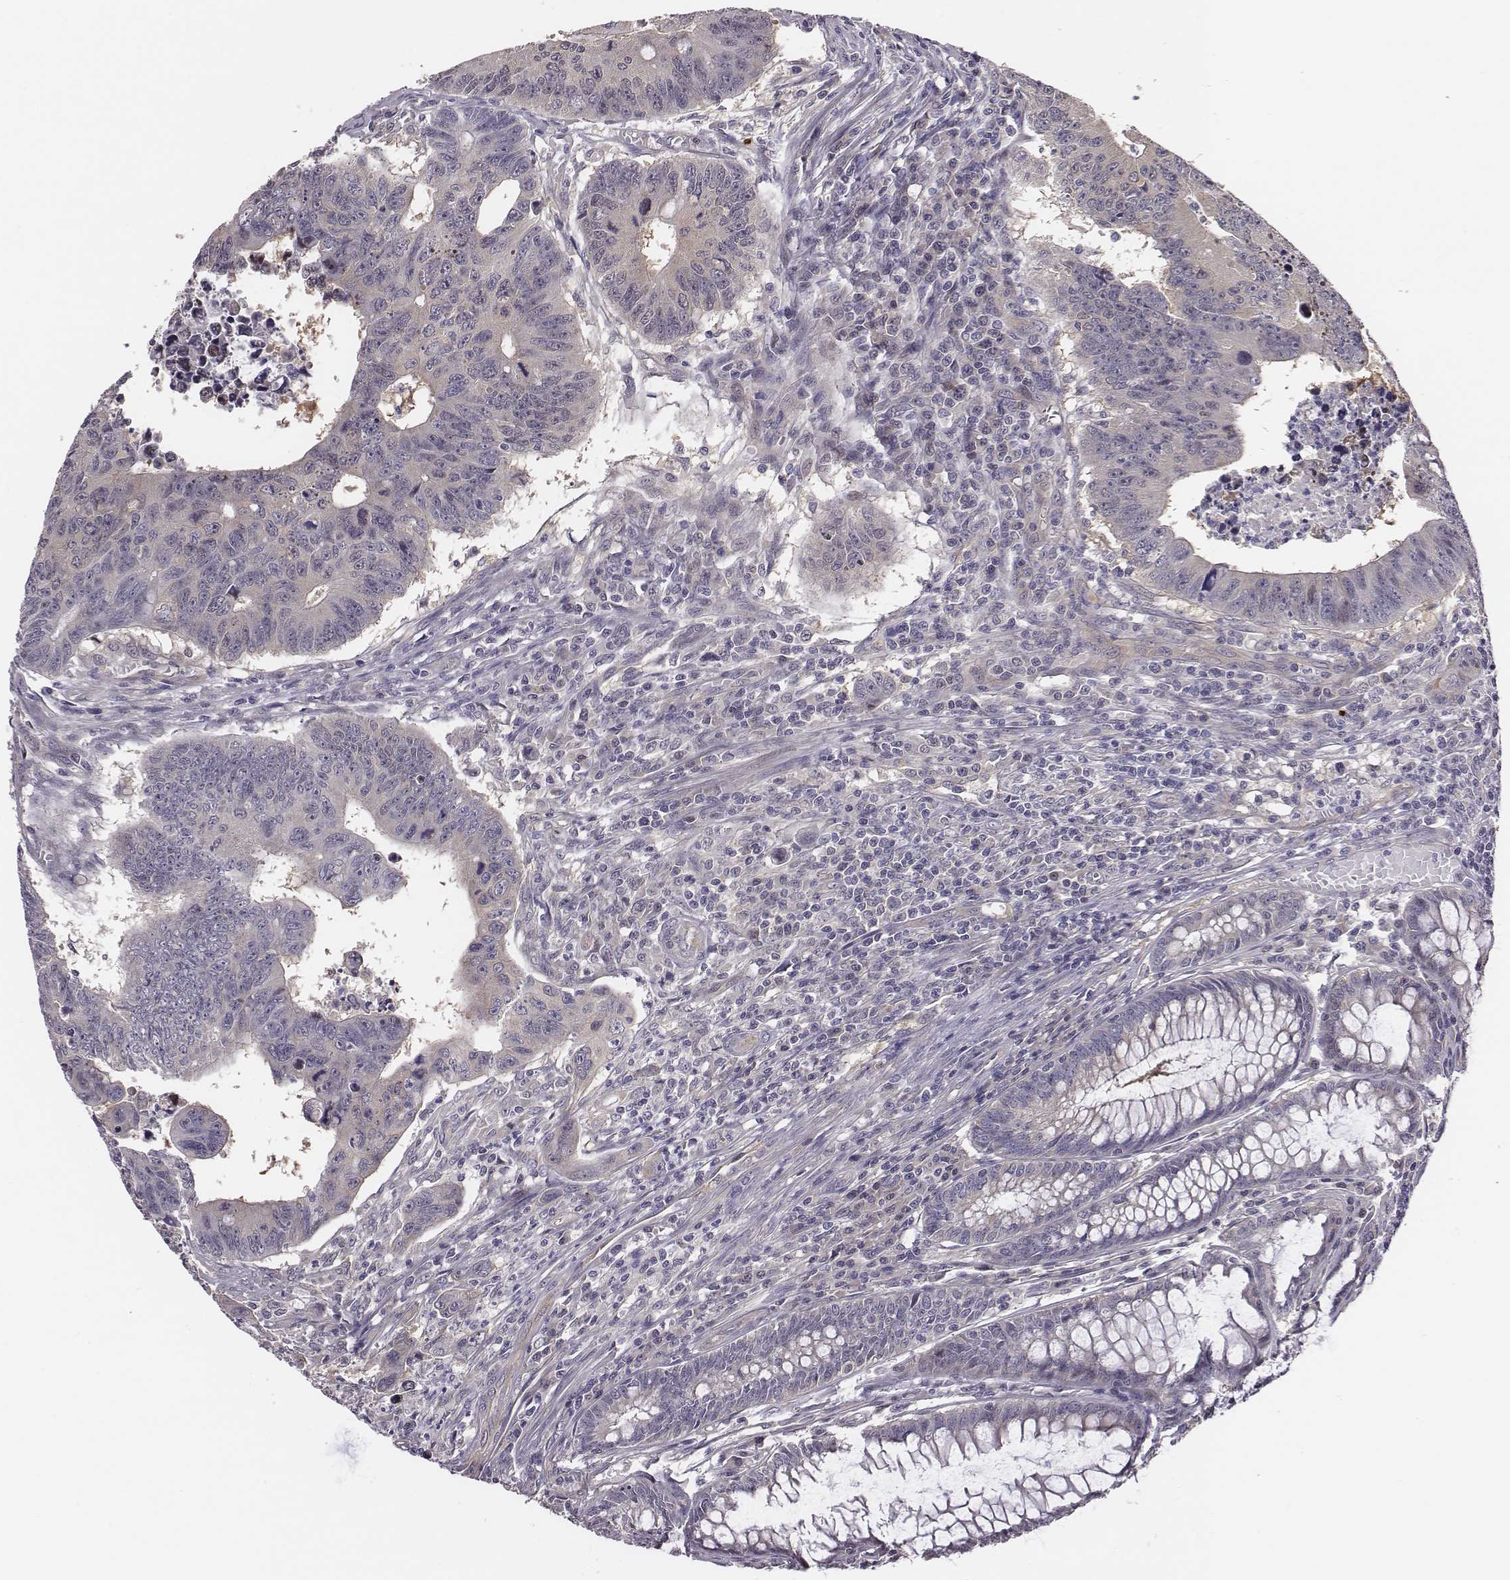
{"staining": {"intensity": "weak", "quantity": "<25%", "location": "cytoplasmic/membranous"}, "tissue": "colorectal cancer", "cell_type": "Tumor cells", "image_type": "cancer", "snomed": [{"axis": "morphology", "description": "Adenocarcinoma, NOS"}, {"axis": "topography", "description": "Rectum"}], "caption": "This is an IHC image of human colorectal adenocarcinoma. There is no staining in tumor cells.", "gene": "SMURF2", "patient": {"sex": "female", "age": 85}}